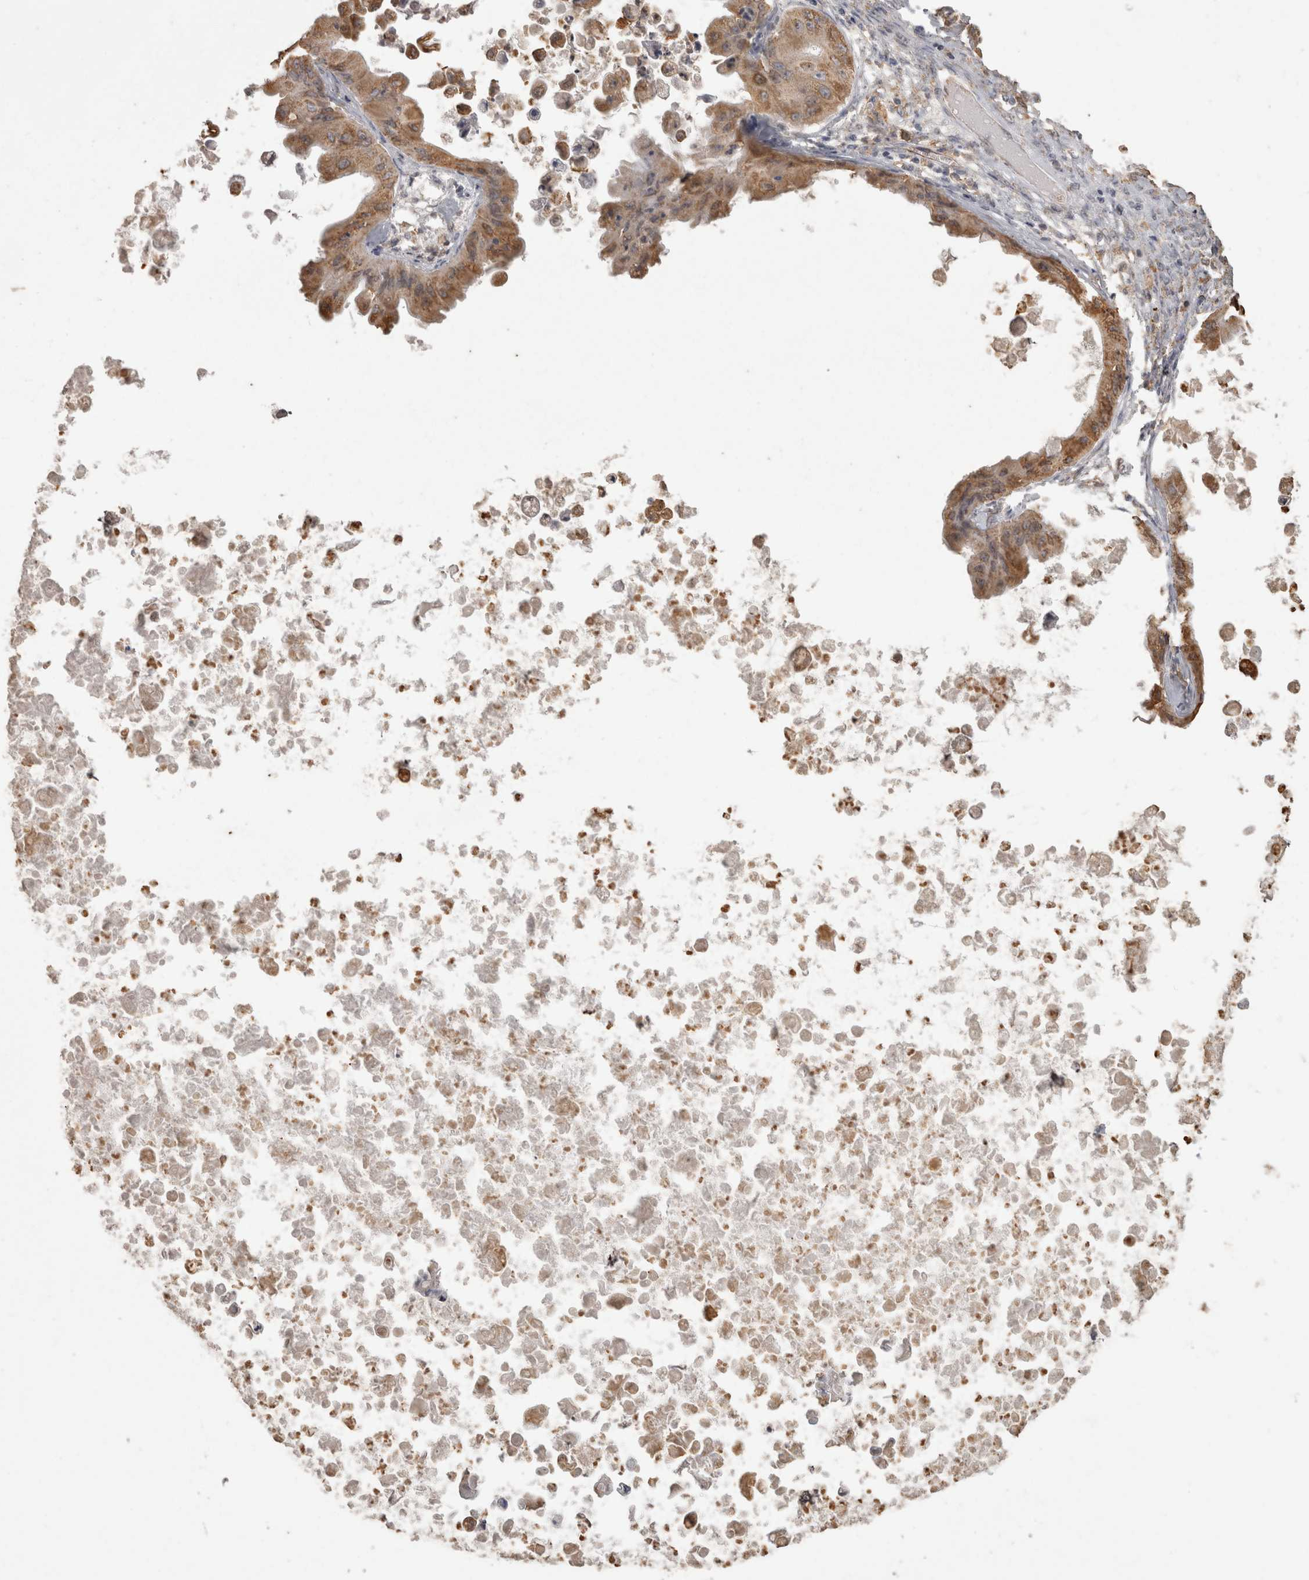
{"staining": {"intensity": "moderate", "quantity": ">75%", "location": "cytoplasmic/membranous"}, "tissue": "ovarian cancer", "cell_type": "Tumor cells", "image_type": "cancer", "snomed": [{"axis": "morphology", "description": "Cystadenocarcinoma, mucinous, NOS"}, {"axis": "topography", "description": "Ovary"}], "caption": "Immunohistochemical staining of mucinous cystadenocarcinoma (ovarian) reveals medium levels of moderate cytoplasmic/membranous protein staining in approximately >75% of tumor cells.", "gene": "PON2", "patient": {"sex": "female", "age": 37}}